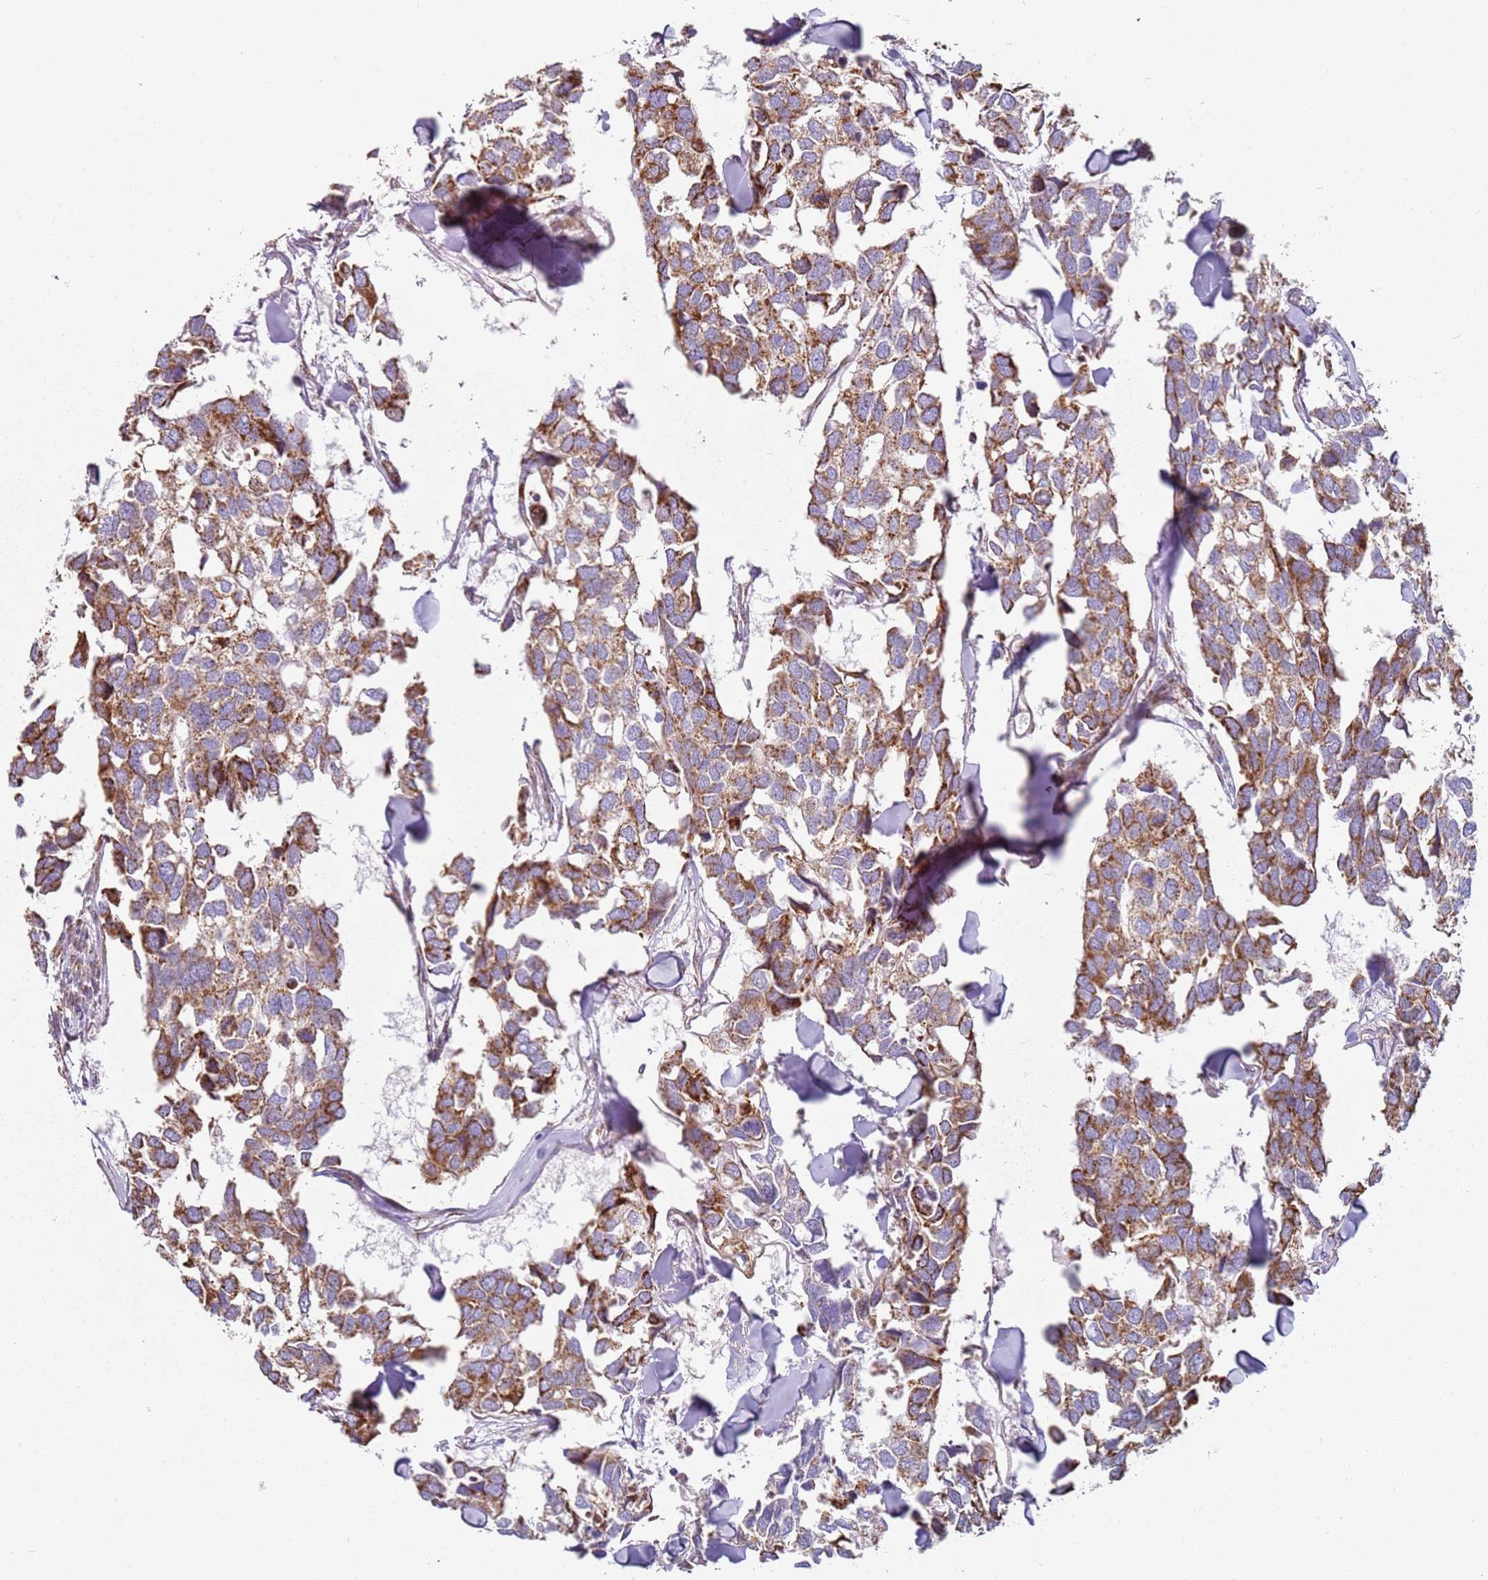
{"staining": {"intensity": "moderate", "quantity": ">75%", "location": "cytoplasmic/membranous"}, "tissue": "breast cancer", "cell_type": "Tumor cells", "image_type": "cancer", "snomed": [{"axis": "morphology", "description": "Duct carcinoma"}, {"axis": "topography", "description": "Breast"}], "caption": "Breast cancer stained with a protein marker displays moderate staining in tumor cells.", "gene": "ALS2", "patient": {"sex": "female", "age": 83}}